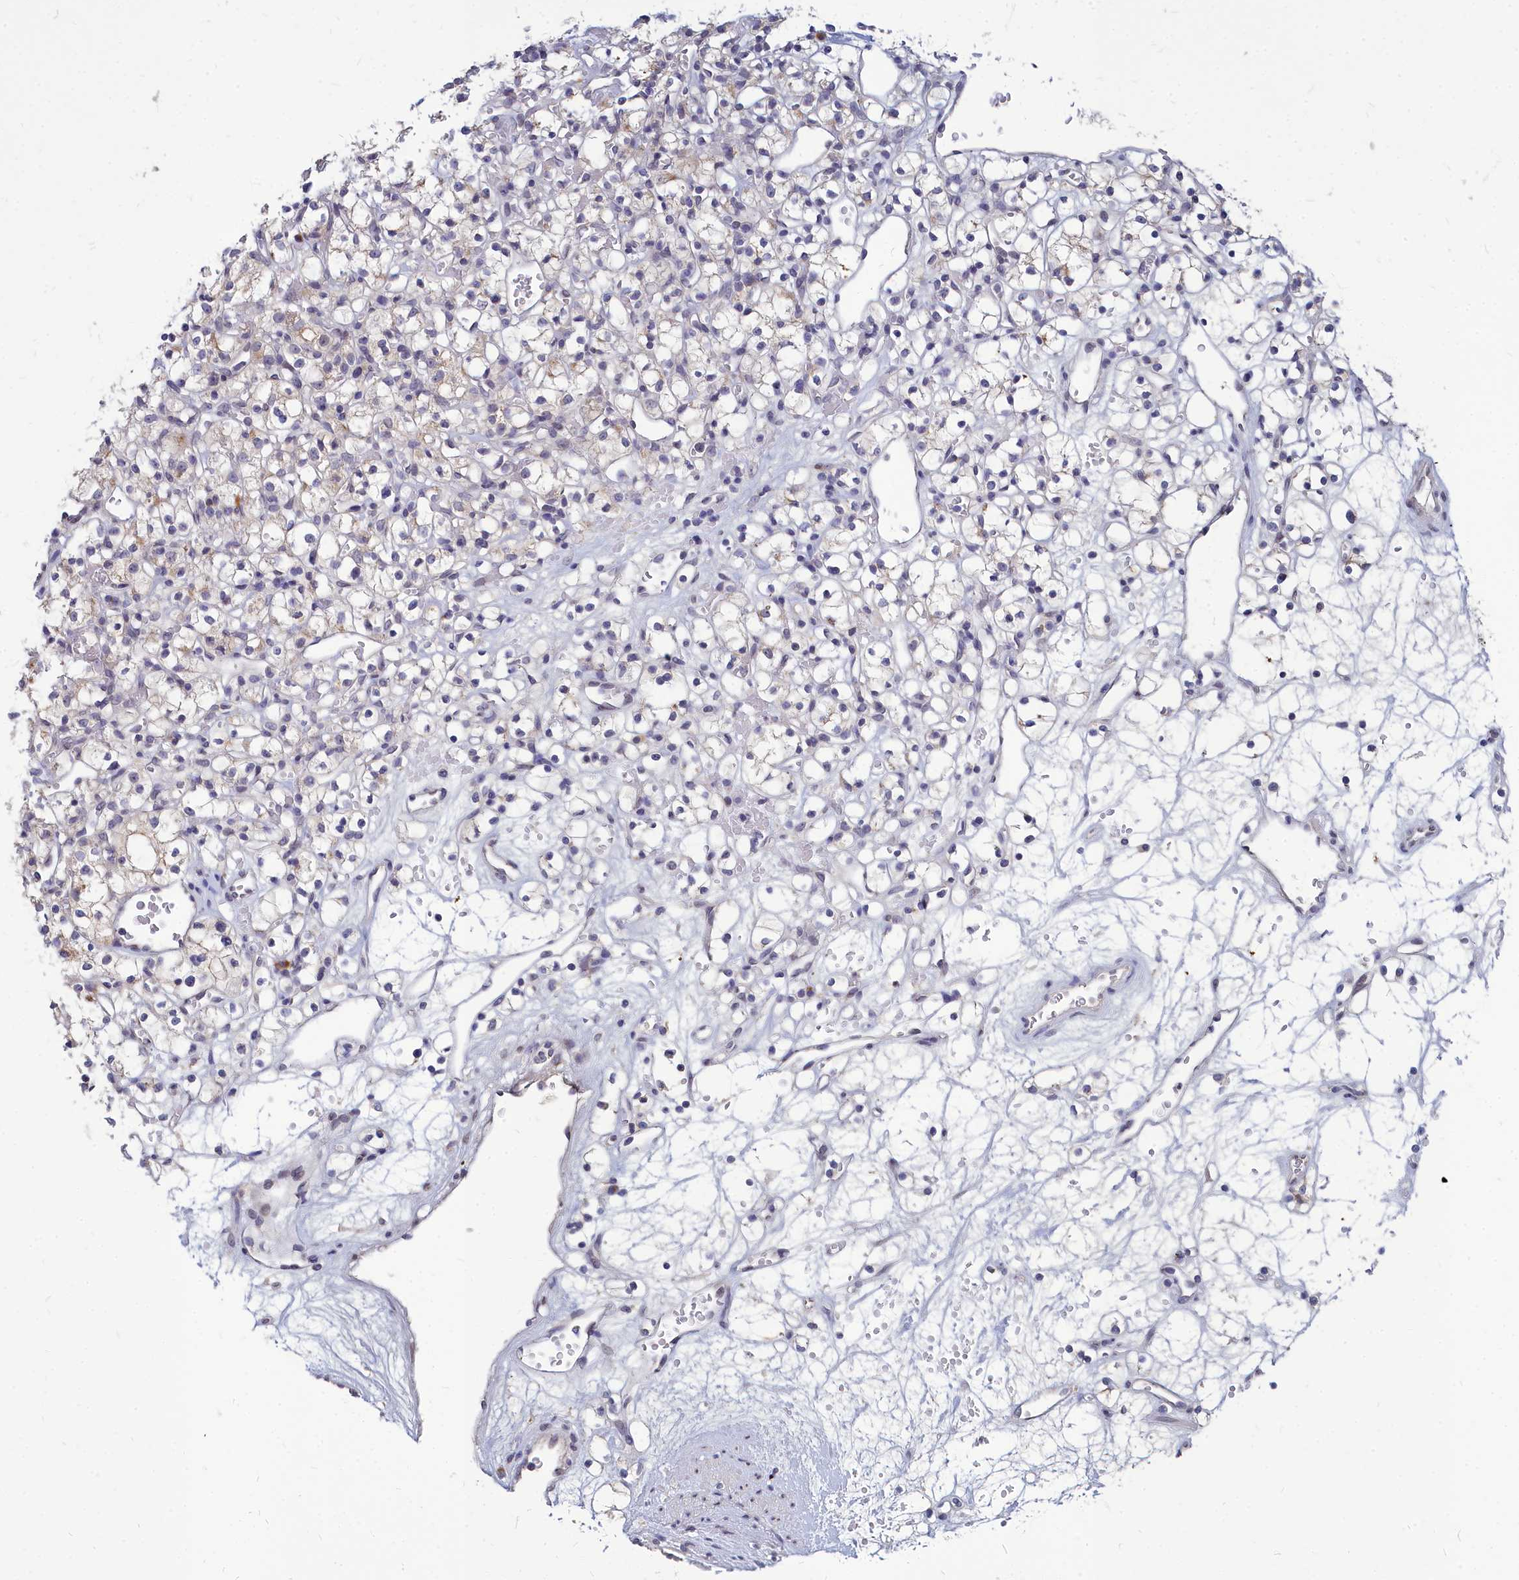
{"staining": {"intensity": "negative", "quantity": "none", "location": "none"}, "tissue": "renal cancer", "cell_type": "Tumor cells", "image_type": "cancer", "snomed": [{"axis": "morphology", "description": "Adenocarcinoma, NOS"}, {"axis": "topography", "description": "Kidney"}], "caption": "DAB (3,3'-diaminobenzidine) immunohistochemical staining of renal cancer demonstrates no significant expression in tumor cells.", "gene": "NOXA1", "patient": {"sex": "female", "age": 59}}